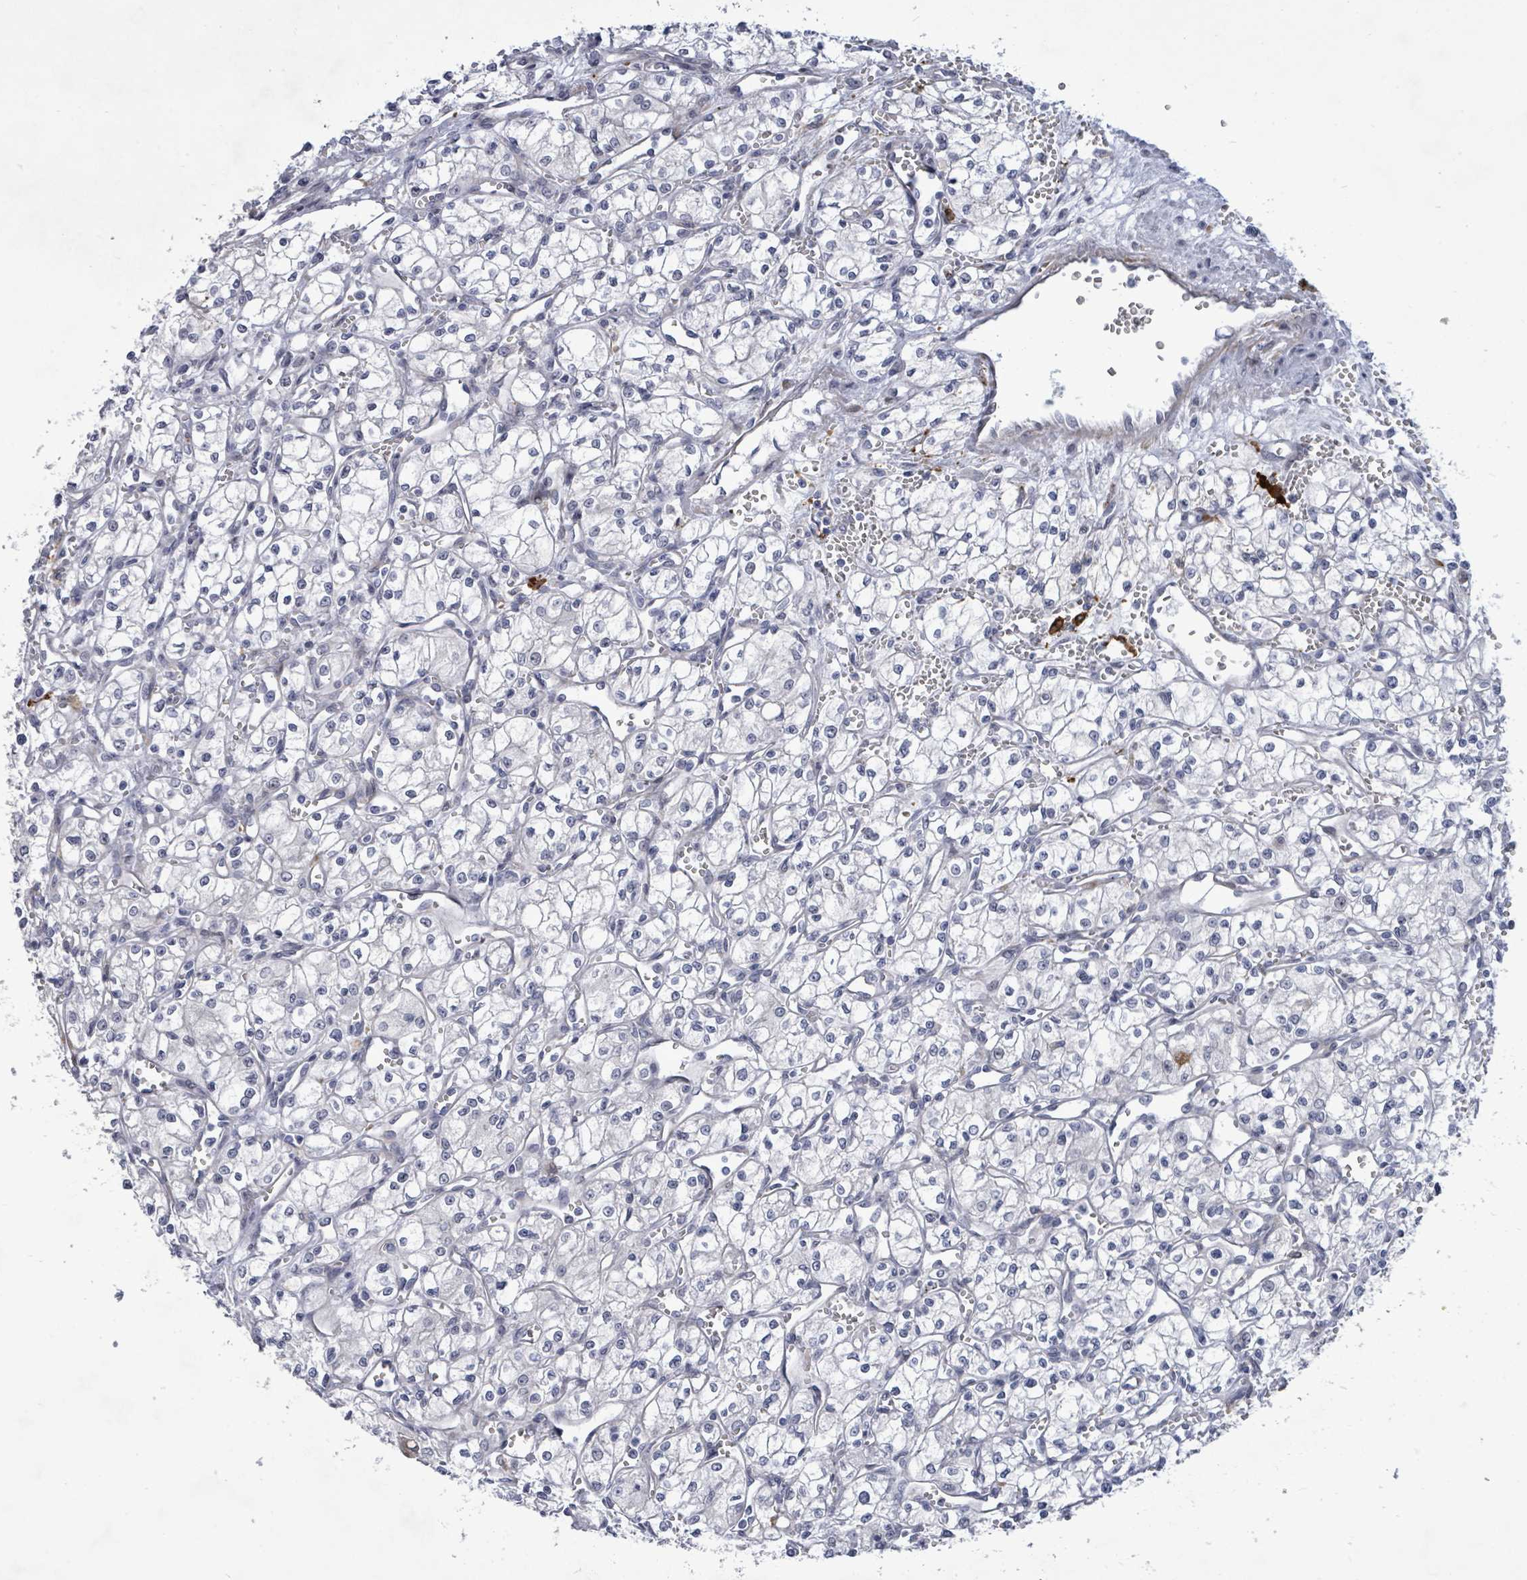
{"staining": {"intensity": "negative", "quantity": "none", "location": "none"}, "tissue": "renal cancer", "cell_type": "Tumor cells", "image_type": "cancer", "snomed": [{"axis": "morphology", "description": "Adenocarcinoma, NOS"}, {"axis": "topography", "description": "Kidney"}], "caption": "A histopathology image of renal adenocarcinoma stained for a protein displays no brown staining in tumor cells.", "gene": "CT45A5", "patient": {"sex": "male", "age": 59}}